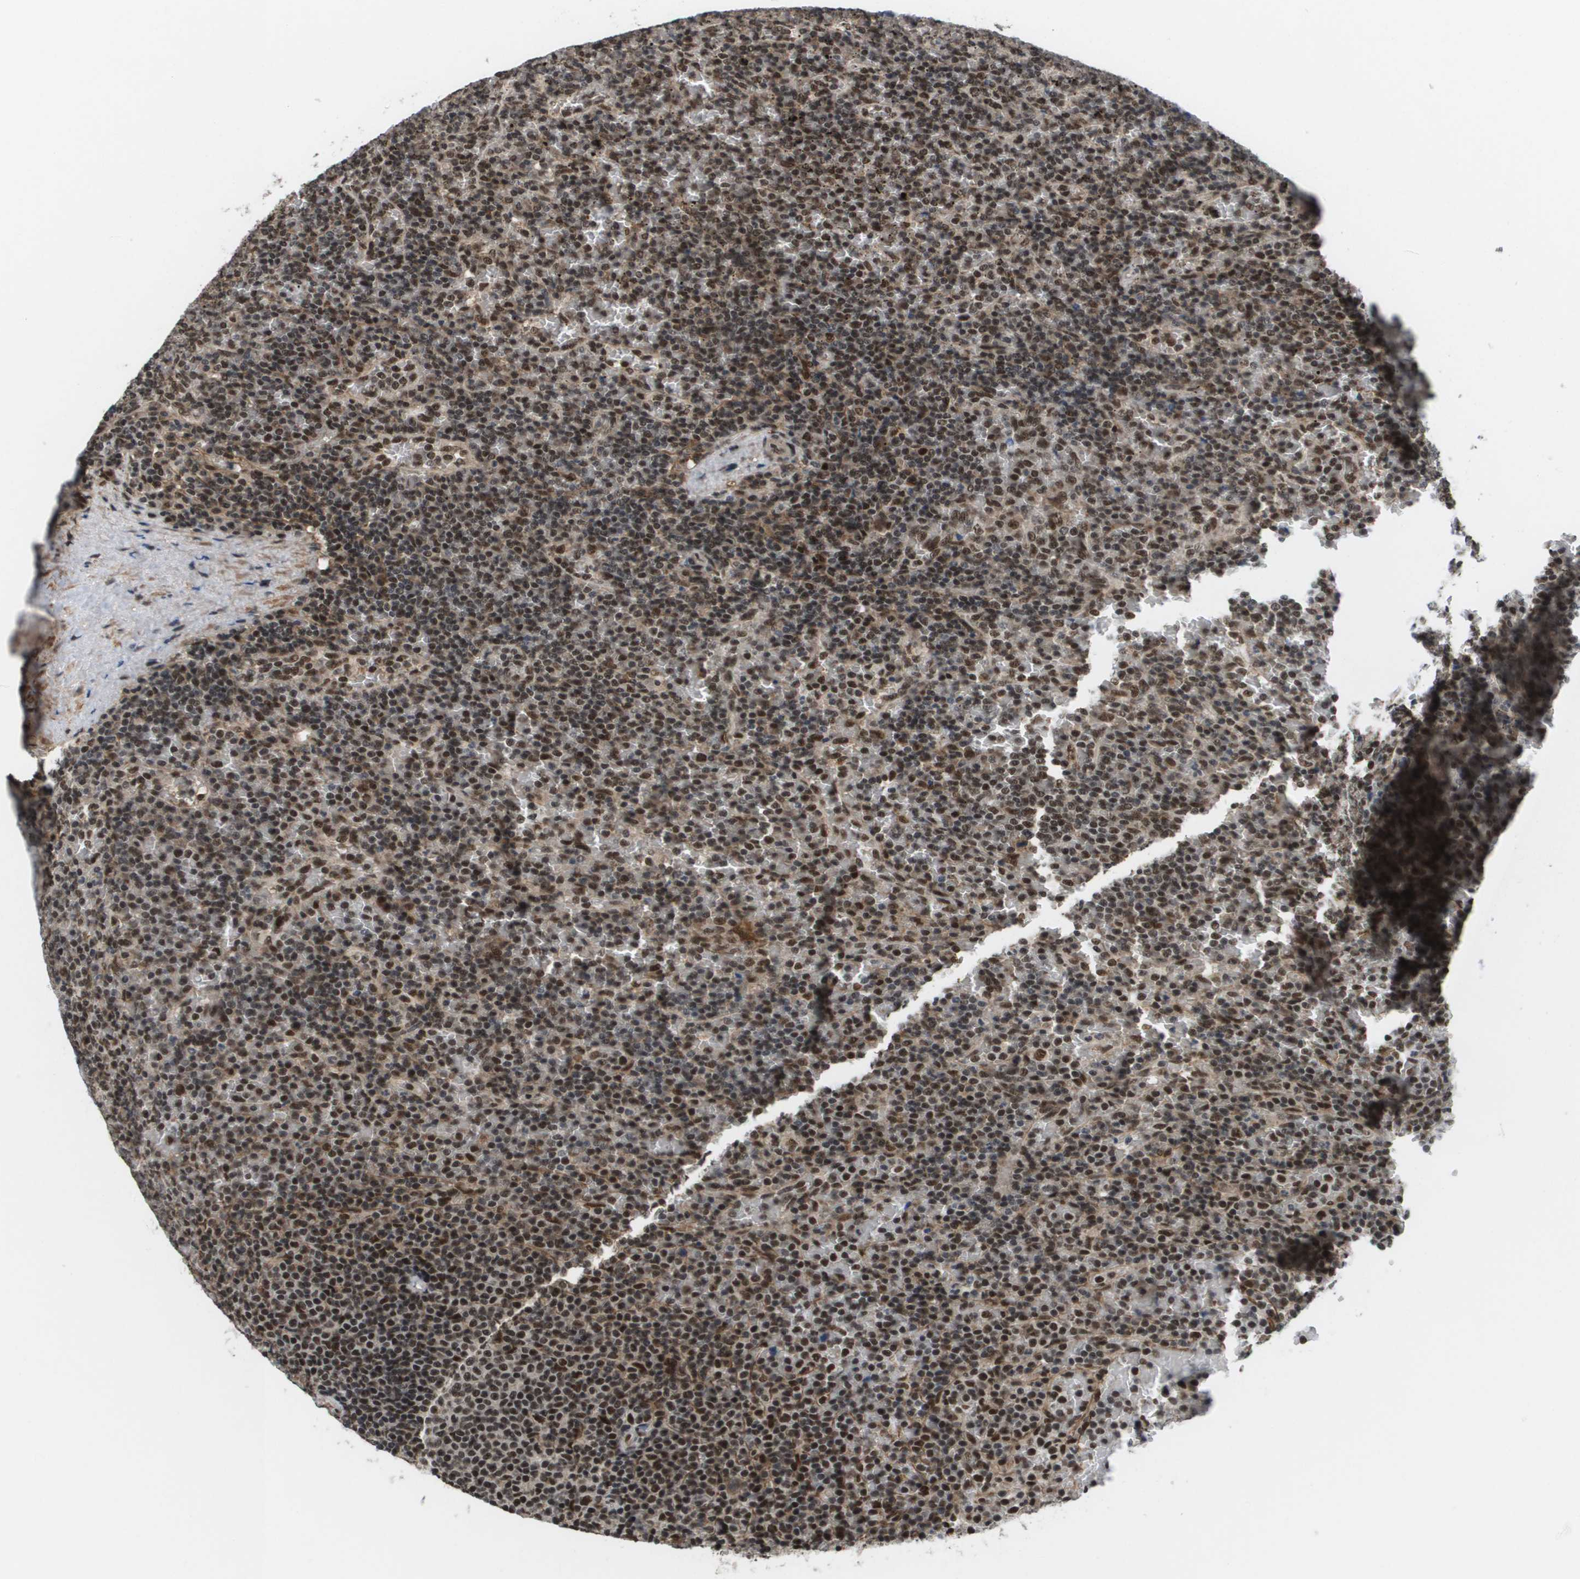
{"staining": {"intensity": "moderate", "quantity": "25%-75%", "location": "nuclear"}, "tissue": "lymphoma", "cell_type": "Tumor cells", "image_type": "cancer", "snomed": [{"axis": "morphology", "description": "Malignant lymphoma, non-Hodgkin's type, Low grade"}, {"axis": "topography", "description": "Spleen"}], "caption": "Tumor cells exhibit moderate nuclear positivity in approximately 25%-75% of cells in lymphoma. The staining is performed using DAB brown chromogen to label protein expression. The nuclei are counter-stained blue using hematoxylin.", "gene": "PRCC", "patient": {"sex": "female", "age": 77}}